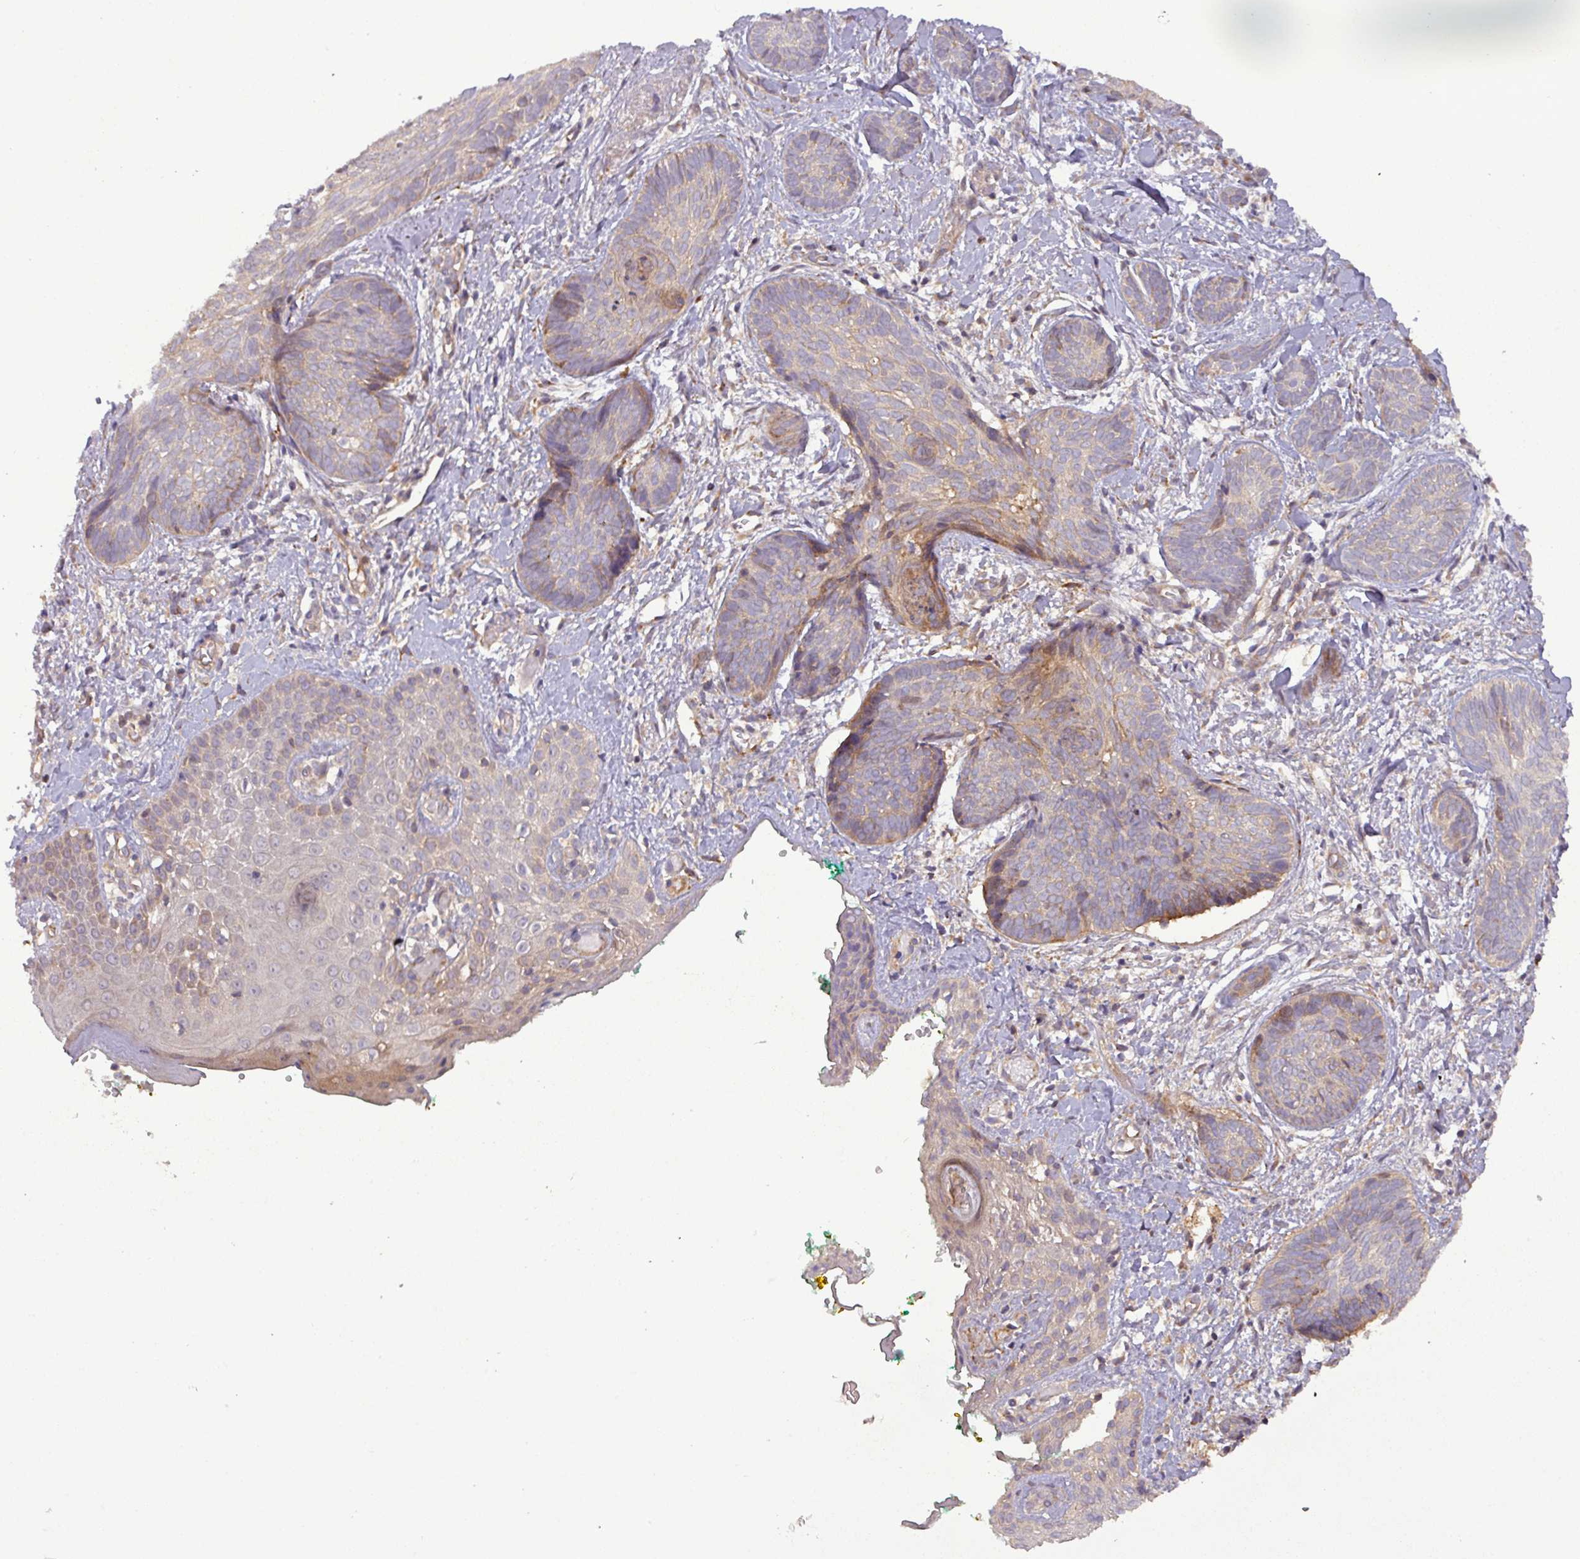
{"staining": {"intensity": "weak", "quantity": "25%-75%", "location": "cytoplasmic/membranous"}, "tissue": "skin cancer", "cell_type": "Tumor cells", "image_type": "cancer", "snomed": [{"axis": "morphology", "description": "Basal cell carcinoma"}, {"axis": "topography", "description": "Skin"}], "caption": "Immunohistochemistry of human skin cancer demonstrates low levels of weak cytoplasmic/membranous staining in approximately 25%-75% of tumor cells.", "gene": "ART1", "patient": {"sex": "female", "age": 81}}